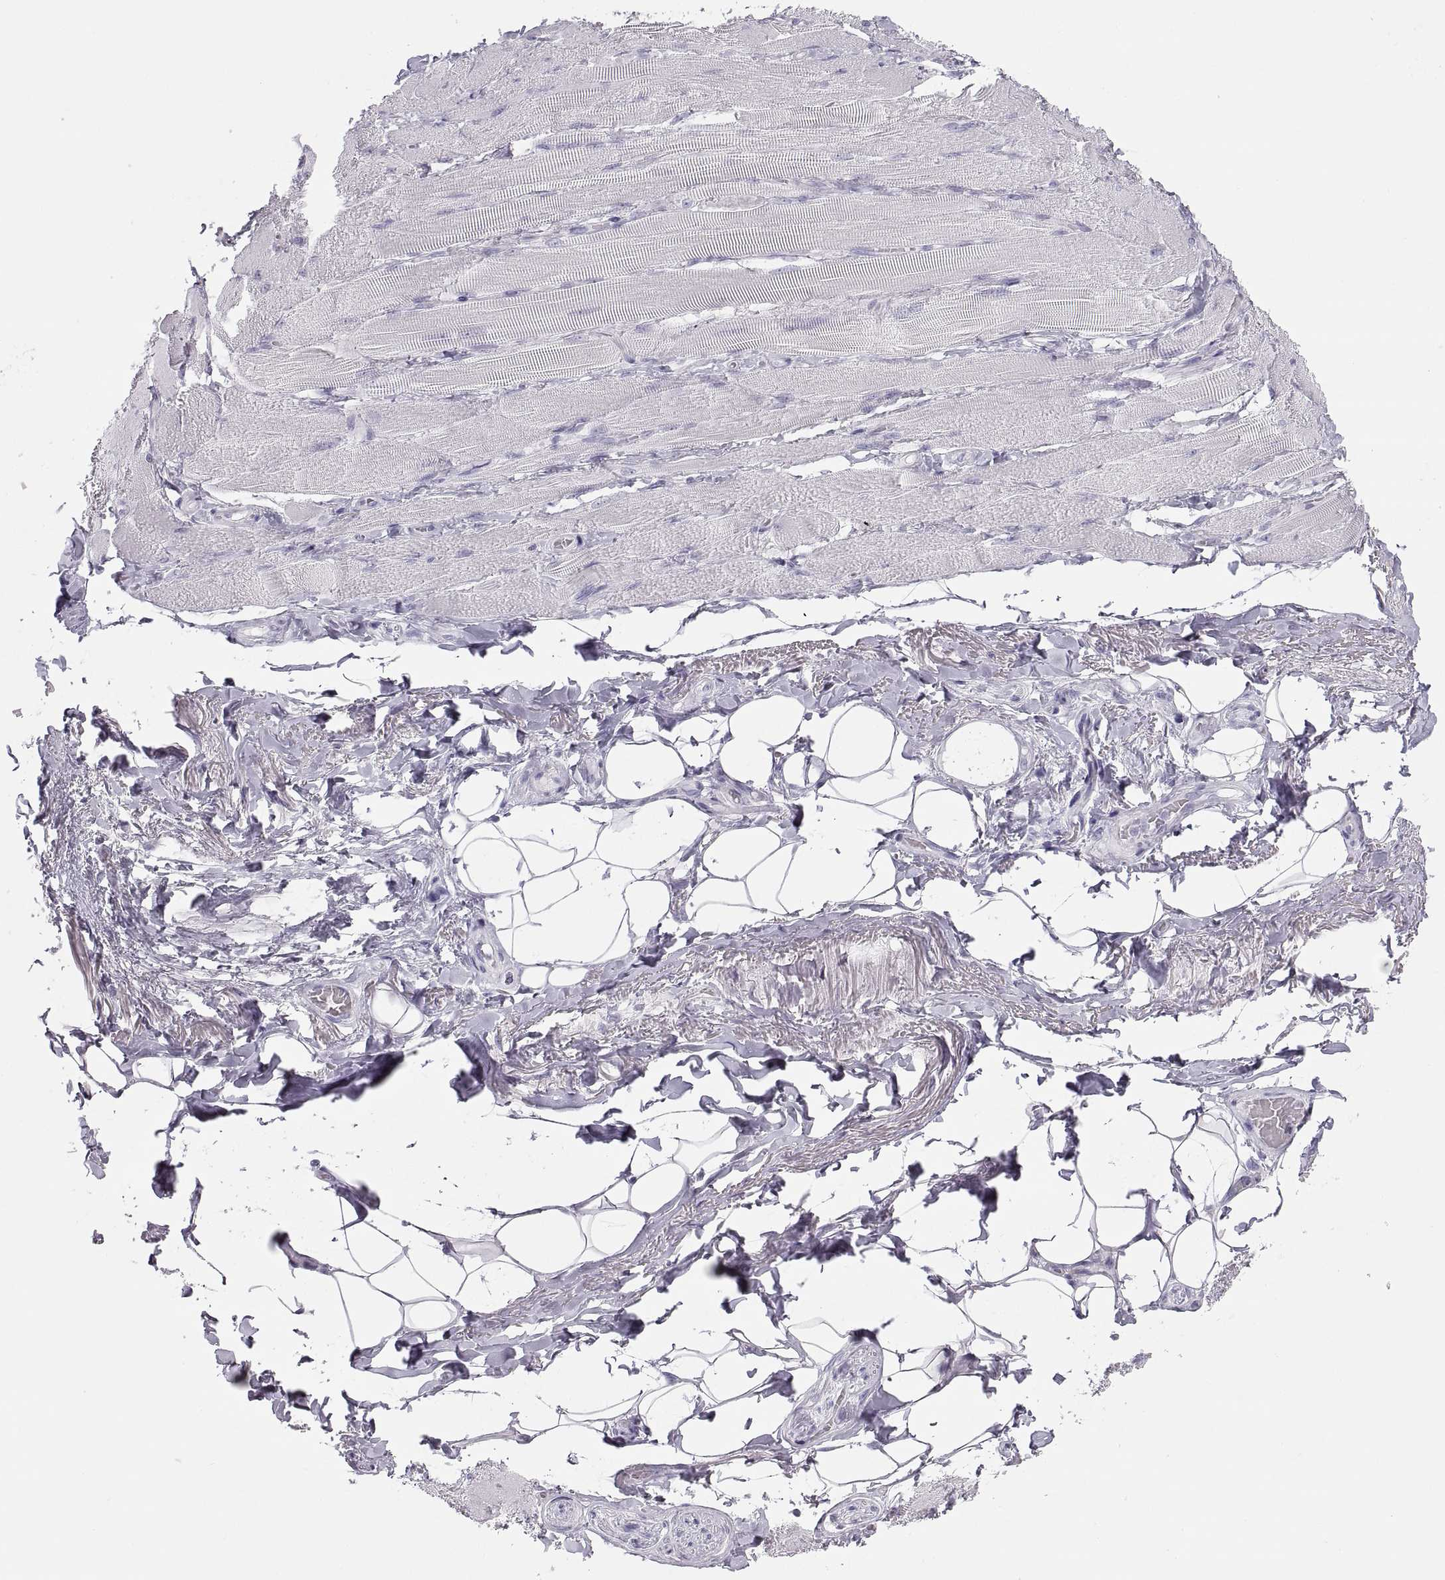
{"staining": {"intensity": "negative", "quantity": "none", "location": "none"}, "tissue": "skeletal muscle", "cell_type": "Myocytes", "image_type": "normal", "snomed": [{"axis": "morphology", "description": "Normal tissue, NOS"}, {"axis": "topography", "description": "Skeletal muscle"}, {"axis": "topography", "description": "Anal"}, {"axis": "topography", "description": "Peripheral nerve tissue"}], "caption": "Myocytes are negative for brown protein staining in normal skeletal muscle.", "gene": "SEMG1", "patient": {"sex": "male", "age": 53}}